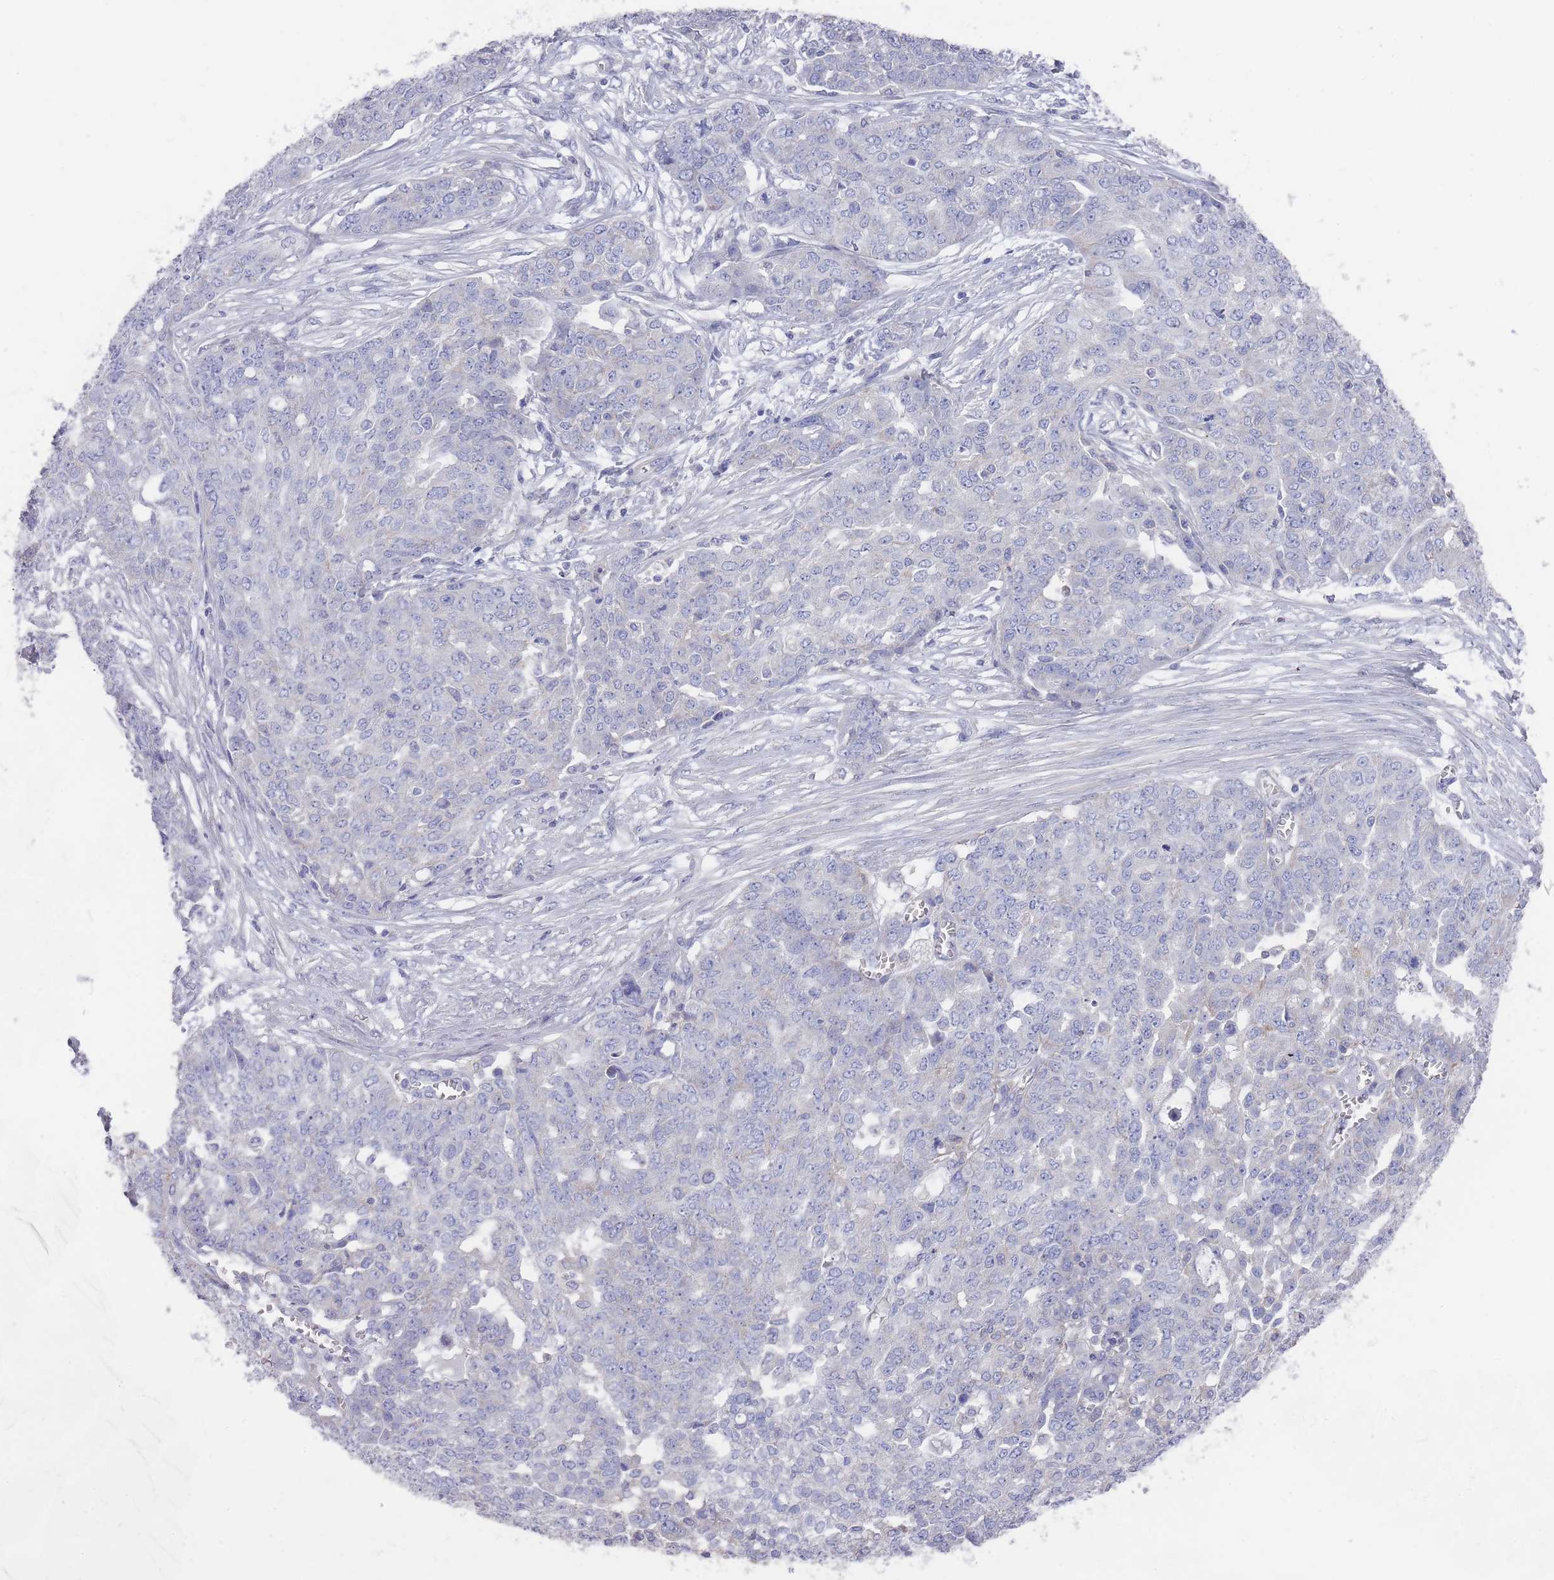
{"staining": {"intensity": "negative", "quantity": "none", "location": "none"}, "tissue": "ovarian cancer", "cell_type": "Tumor cells", "image_type": "cancer", "snomed": [{"axis": "morphology", "description": "Cystadenocarcinoma, serous, NOS"}, {"axis": "topography", "description": "Soft tissue"}, {"axis": "topography", "description": "Ovary"}], "caption": "Tumor cells show no significant staining in ovarian cancer (serous cystadenocarcinoma).", "gene": "SCCPDH", "patient": {"sex": "female", "age": 57}}